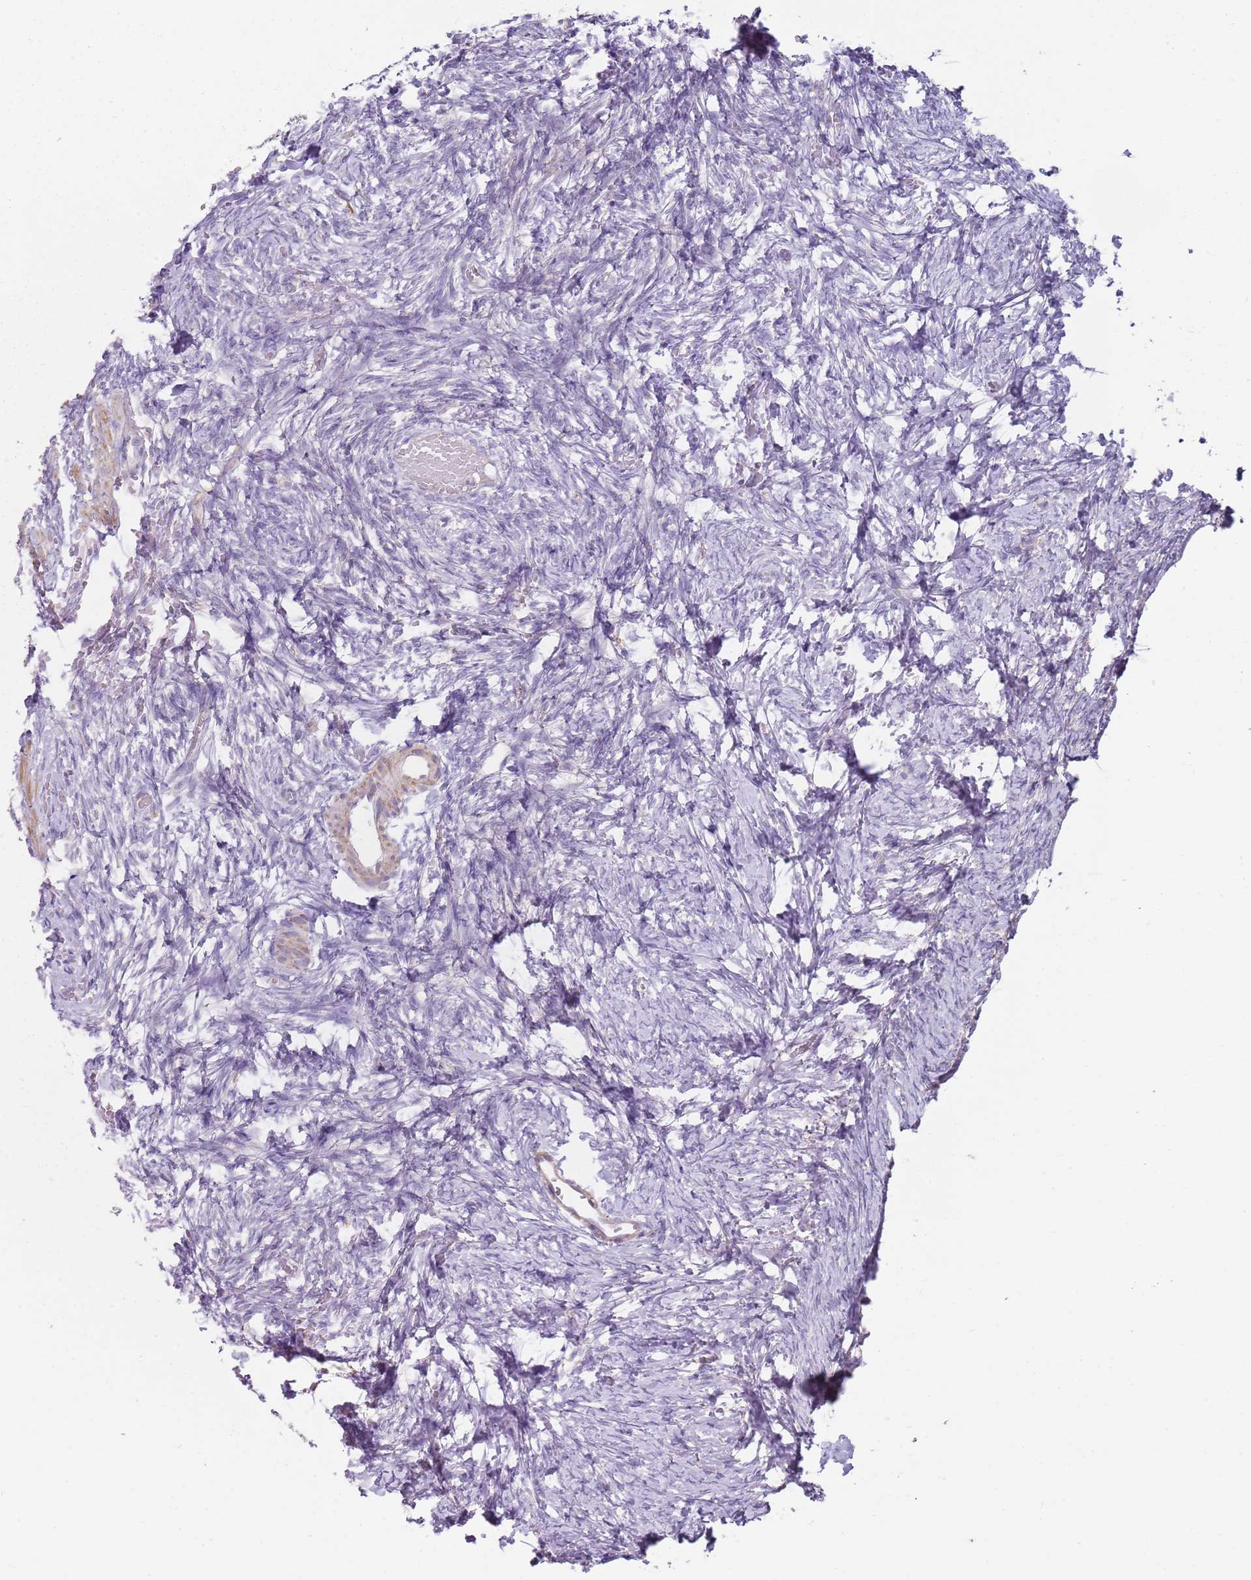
{"staining": {"intensity": "negative", "quantity": "none", "location": "none"}, "tissue": "ovary", "cell_type": "Ovarian stroma cells", "image_type": "normal", "snomed": [{"axis": "morphology", "description": "Adenocarcinoma, NOS"}, {"axis": "topography", "description": "Endometrium"}], "caption": "DAB immunohistochemical staining of unremarkable human ovary exhibits no significant staining in ovarian stroma cells.", "gene": "GAS8", "patient": {"sex": "female", "age": 32}}